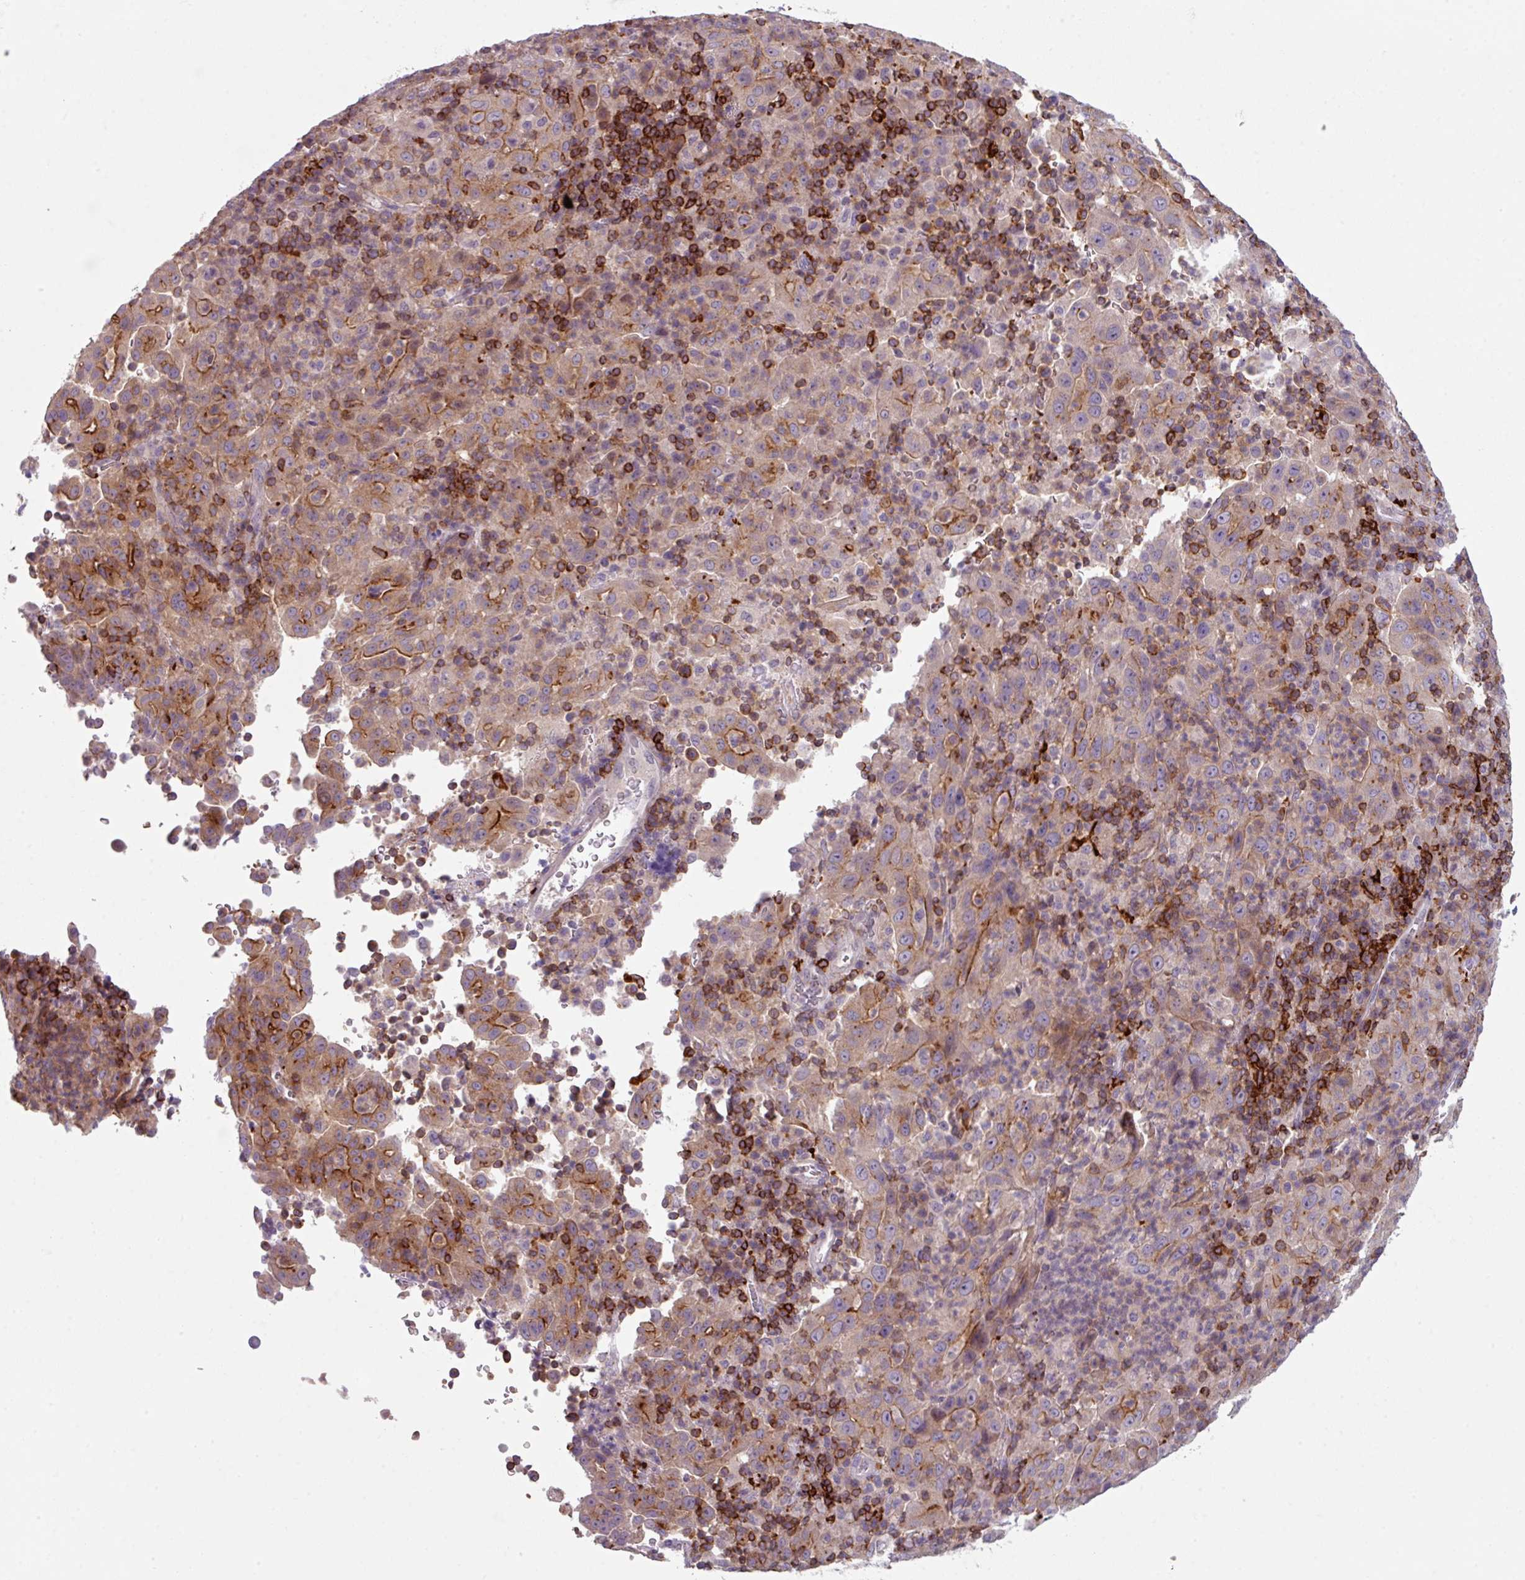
{"staining": {"intensity": "moderate", "quantity": "25%-75%", "location": "cytoplasmic/membranous"}, "tissue": "pancreatic cancer", "cell_type": "Tumor cells", "image_type": "cancer", "snomed": [{"axis": "morphology", "description": "Adenocarcinoma, NOS"}, {"axis": "topography", "description": "Pancreas"}], "caption": "Protein expression analysis of pancreatic adenocarcinoma demonstrates moderate cytoplasmic/membranous expression in approximately 25%-75% of tumor cells.", "gene": "NEDD9", "patient": {"sex": "male", "age": 63}}